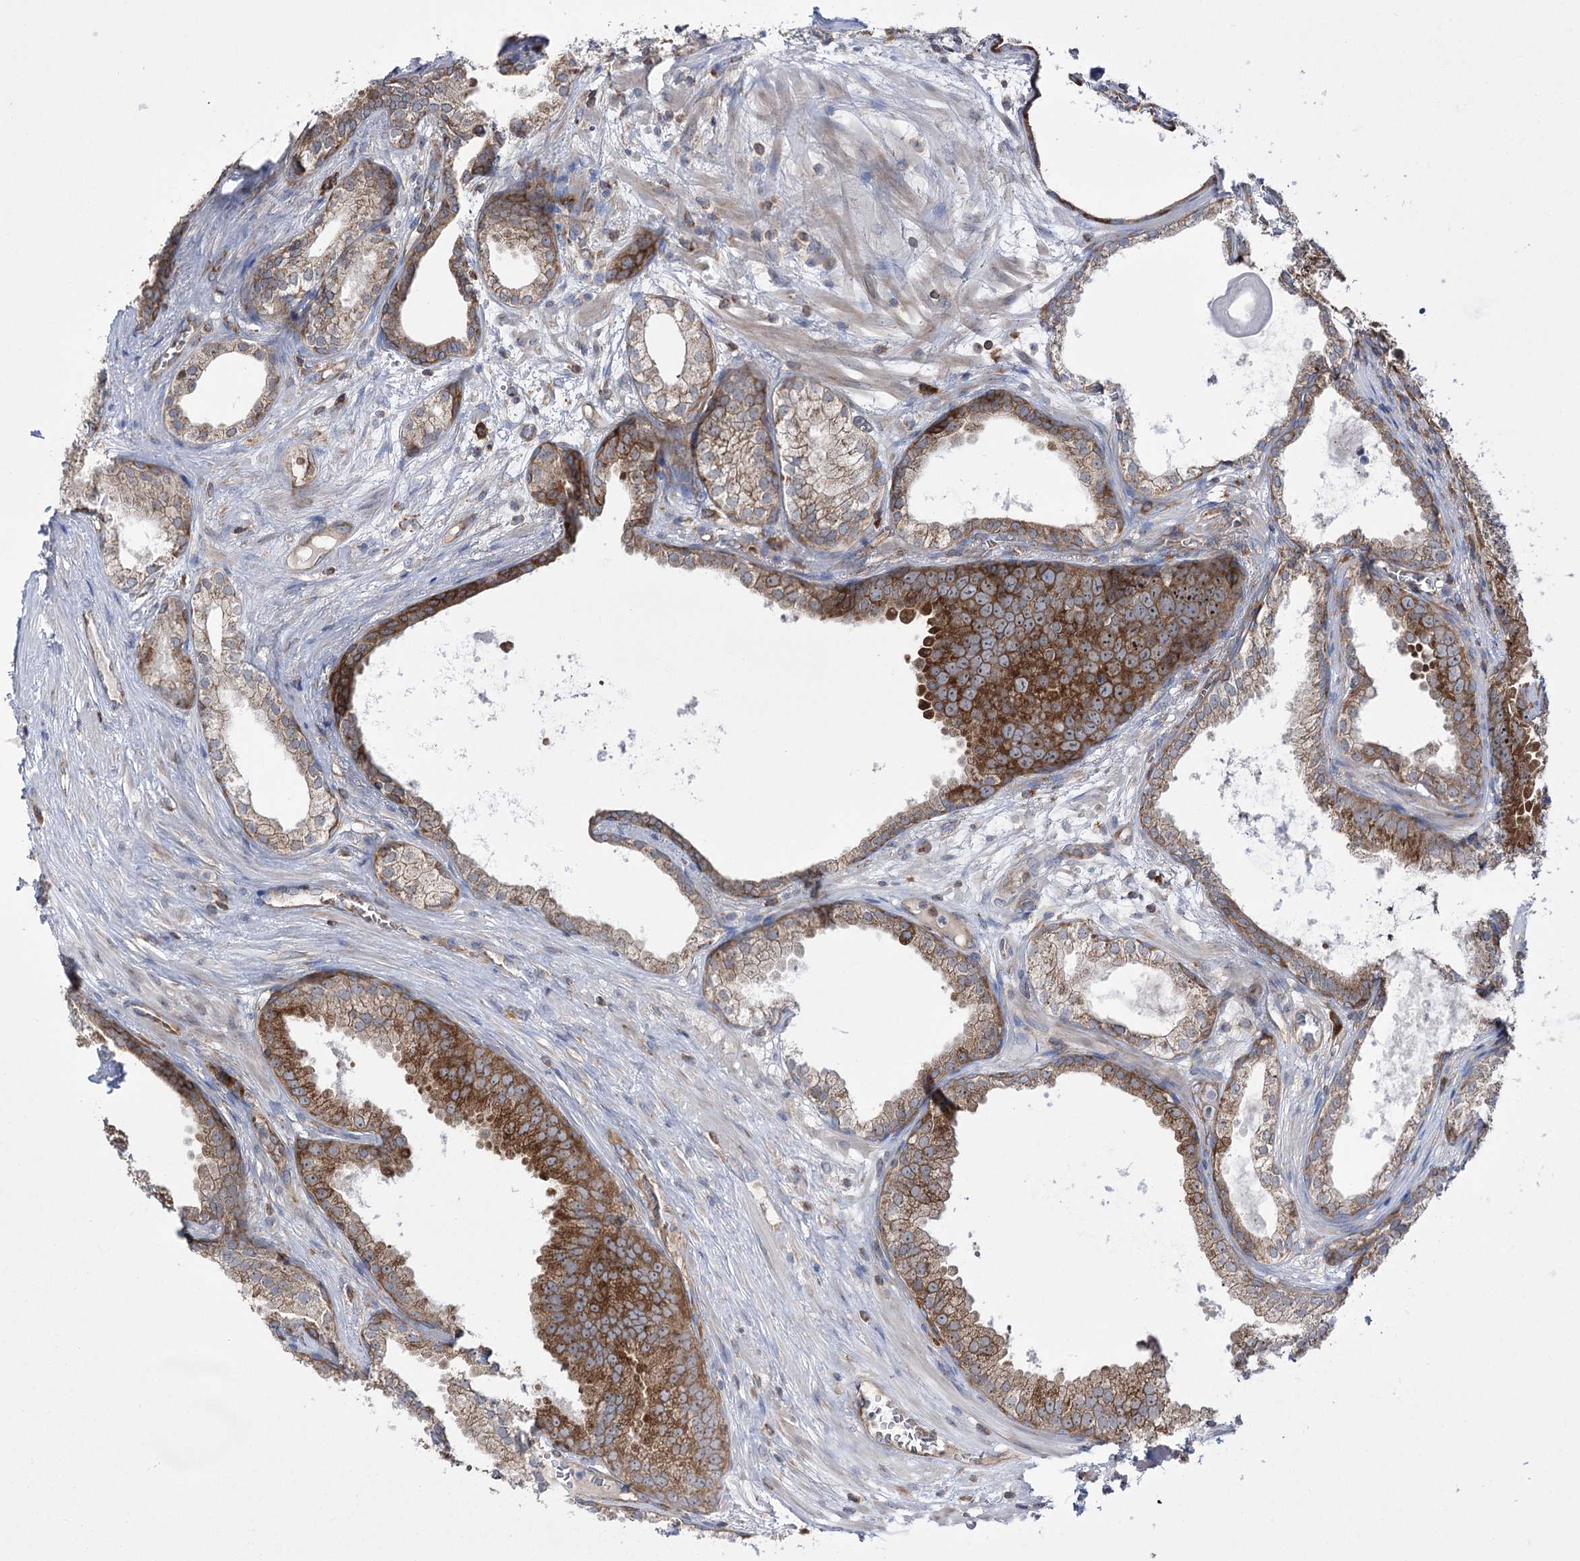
{"staining": {"intensity": "moderate", "quantity": ">75%", "location": "cytoplasmic/membranous"}, "tissue": "prostate cancer", "cell_type": "Tumor cells", "image_type": "cancer", "snomed": [{"axis": "morphology", "description": "Adenocarcinoma, High grade"}, {"axis": "topography", "description": "Prostate"}], "caption": "Immunohistochemical staining of human prostate high-grade adenocarcinoma exhibits medium levels of moderate cytoplasmic/membranous protein positivity in about >75% of tumor cells.", "gene": "ZNF622", "patient": {"sex": "male", "age": 69}}